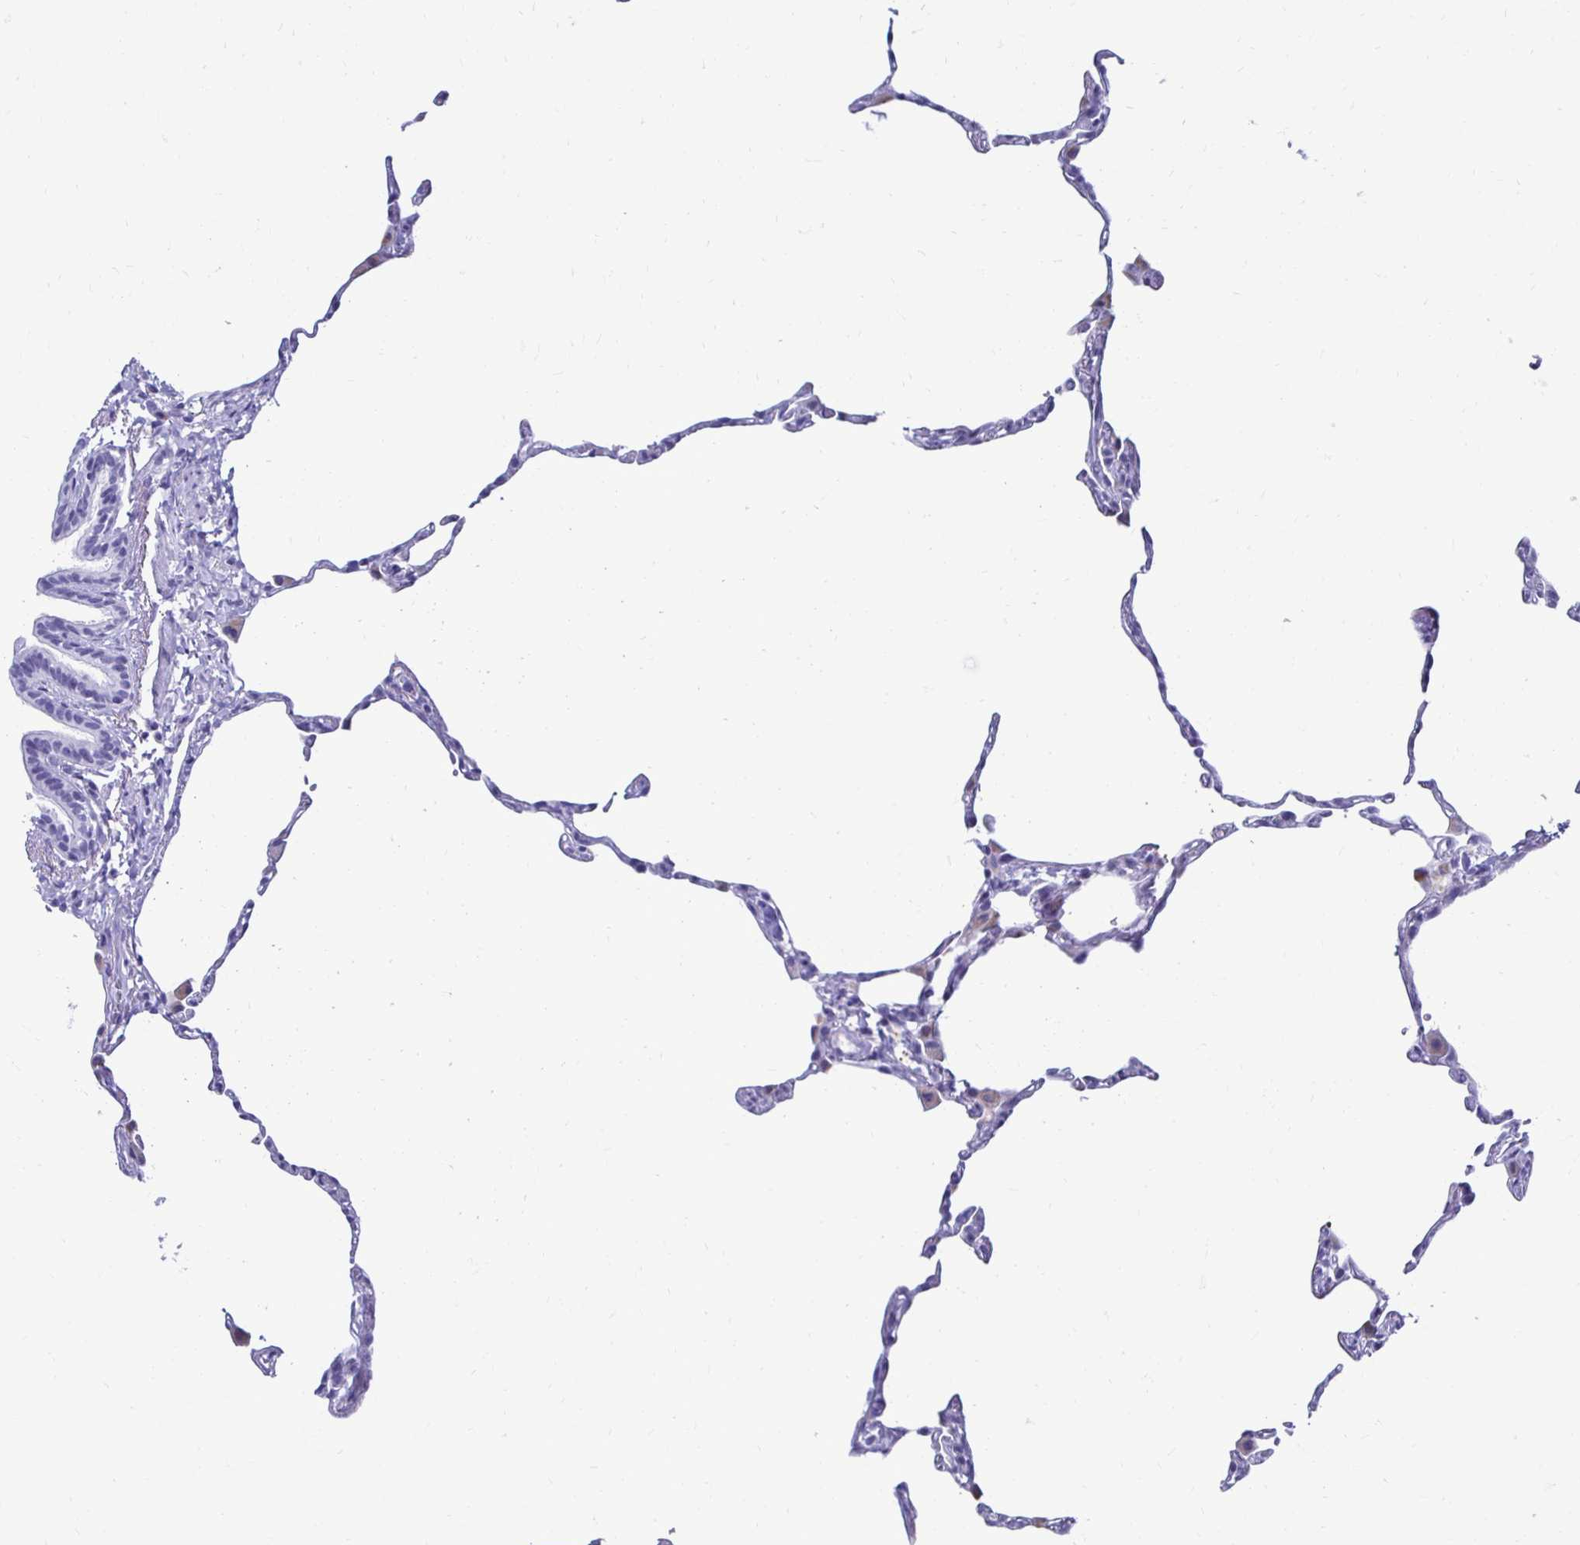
{"staining": {"intensity": "negative", "quantity": "none", "location": "none"}, "tissue": "lung", "cell_type": "Alveolar cells", "image_type": "normal", "snomed": [{"axis": "morphology", "description": "Normal tissue, NOS"}, {"axis": "topography", "description": "Lung"}], "caption": "Alveolar cells show no significant protein expression in normal lung.", "gene": "CST5", "patient": {"sex": "female", "age": 57}}